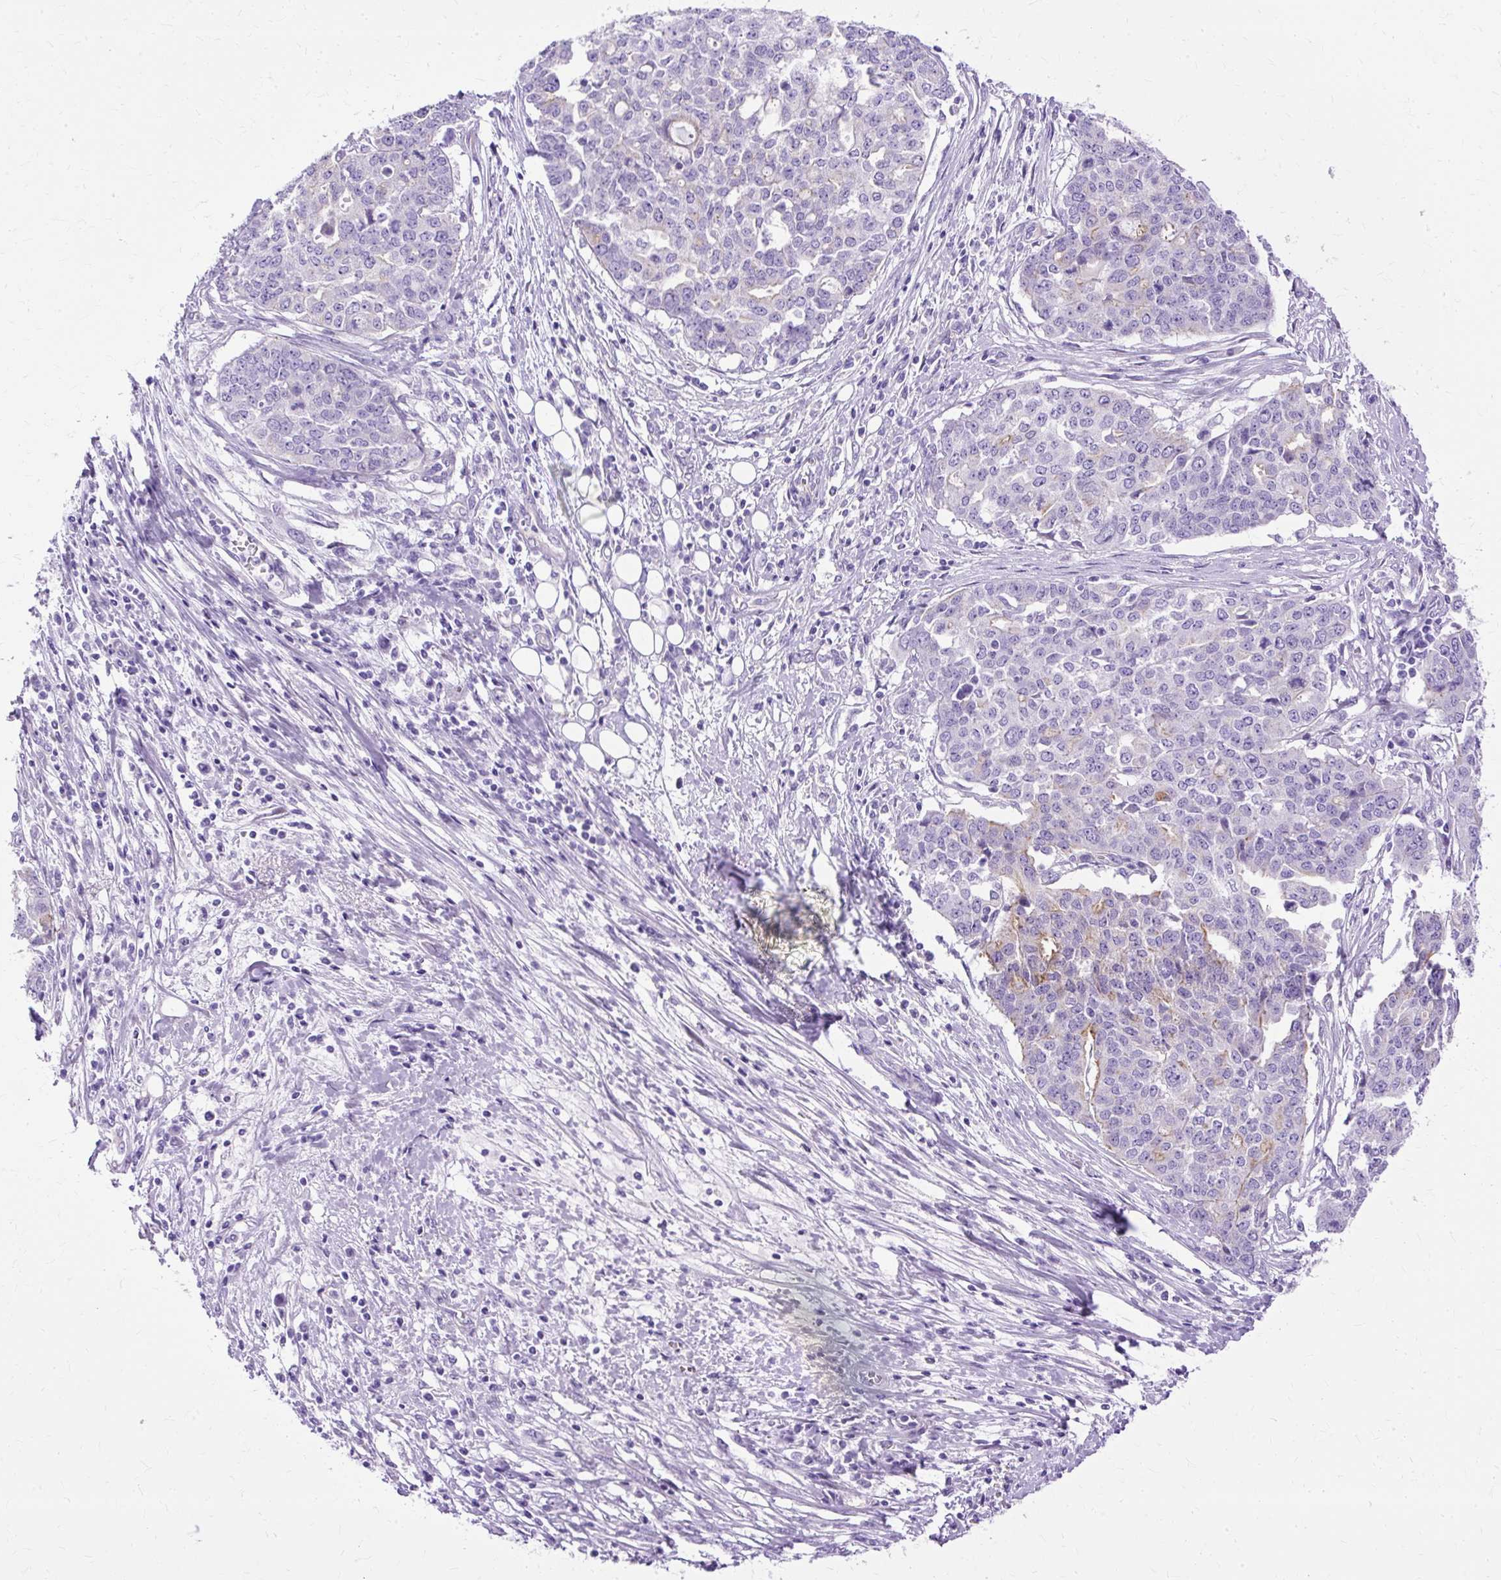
{"staining": {"intensity": "negative", "quantity": "none", "location": "none"}, "tissue": "ovarian cancer", "cell_type": "Tumor cells", "image_type": "cancer", "snomed": [{"axis": "morphology", "description": "Cystadenocarcinoma, serous, NOS"}, {"axis": "topography", "description": "Soft tissue"}, {"axis": "topography", "description": "Ovary"}], "caption": "This is an immunohistochemistry (IHC) photomicrograph of human serous cystadenocarcinoma (ovarian). There is no expression in tumor cells.", "gene": "MYO6", "patient": {"sex": "female", "age": 57}}